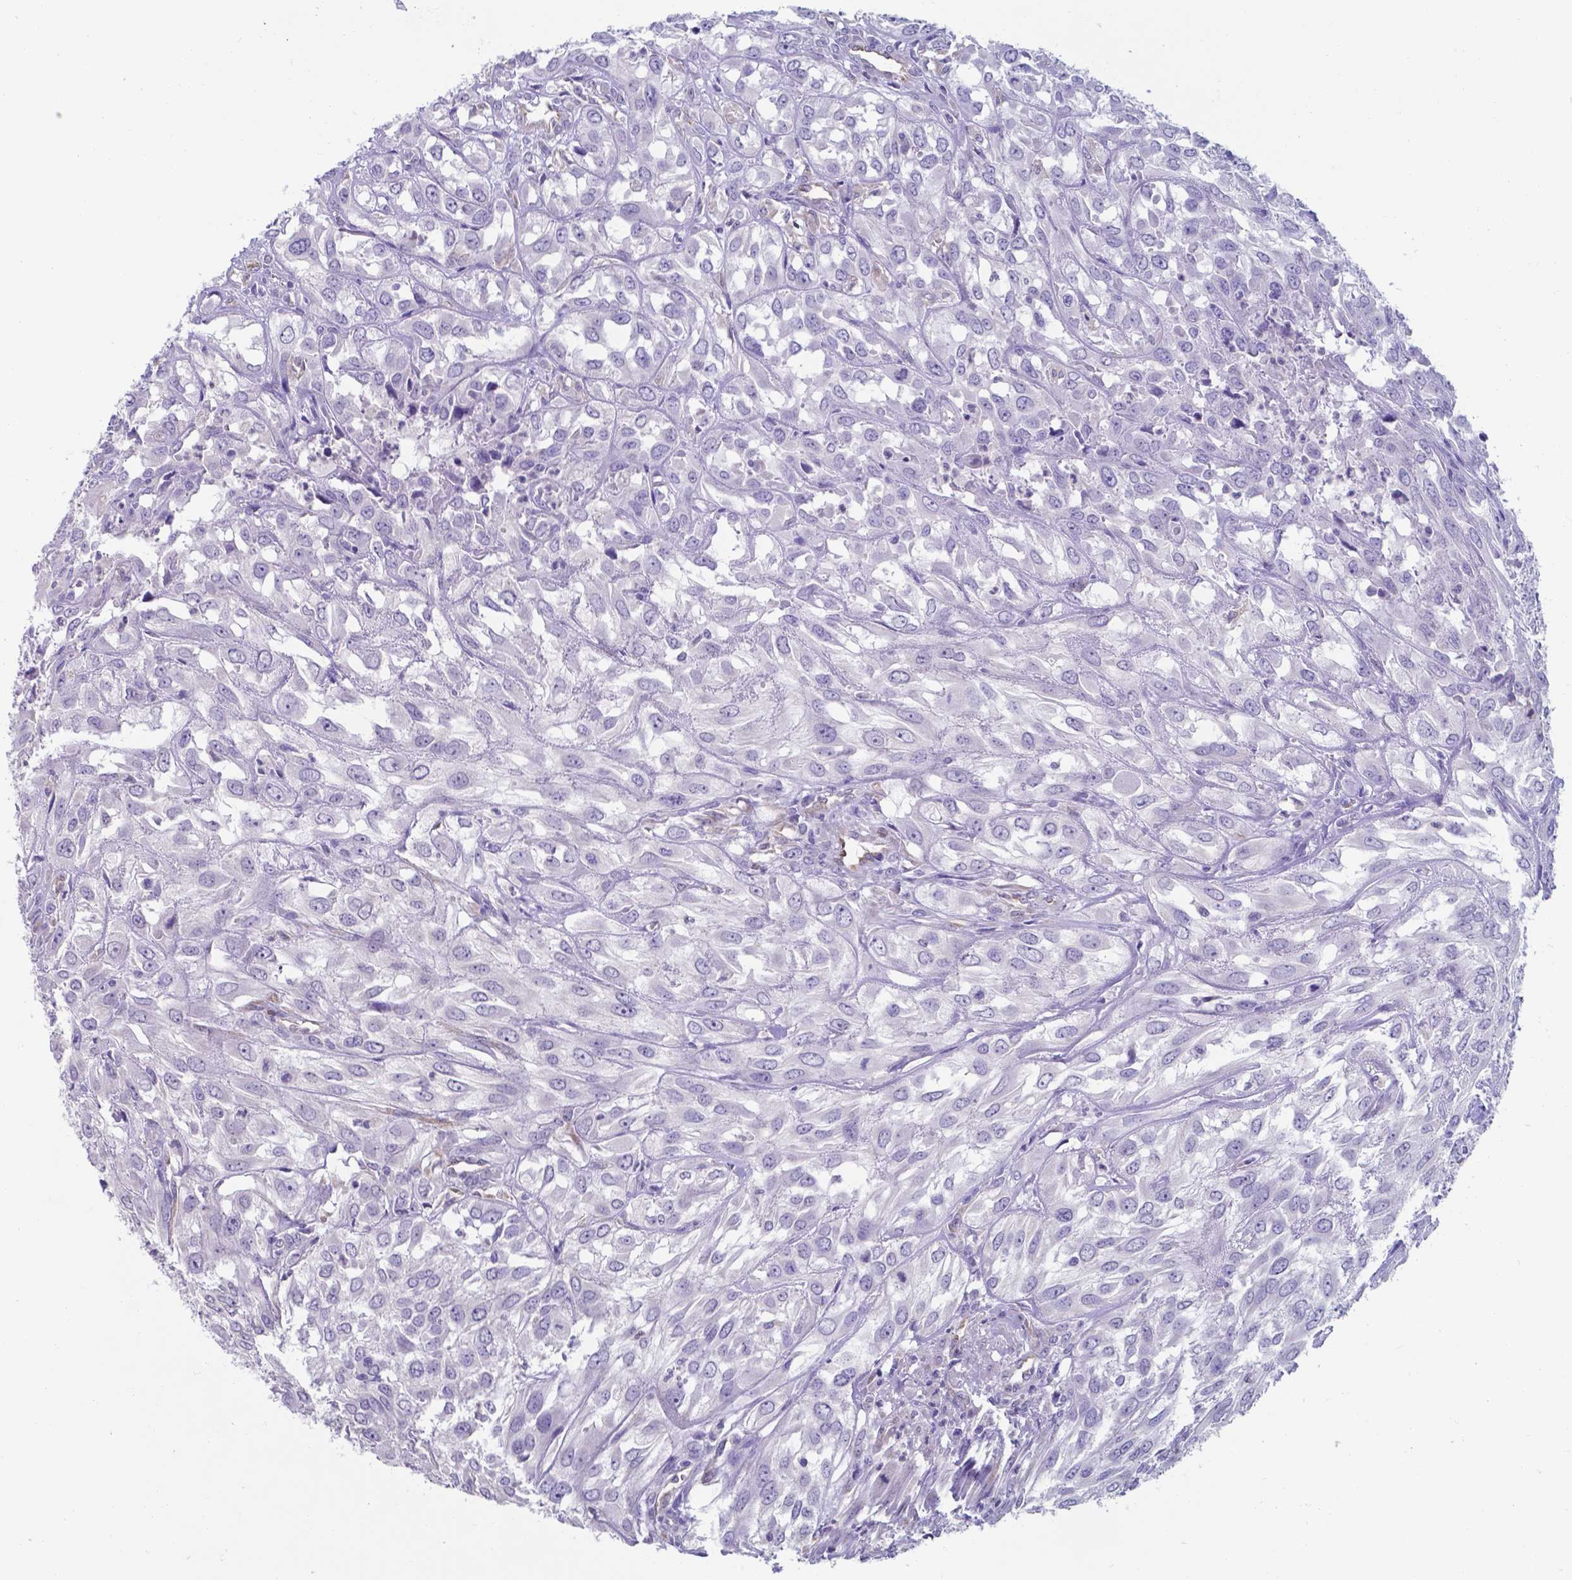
{"staining": {"intensity": "negative", "quantity": "none", "location": "none"}, "tissue": "urothelial cancer", "cell_type": "Tumor cells", "image_type": "cancer", "snomed": [{"axis": "morphology", "description": "Urothelial carcinoma, High grade"}, {"axis": "topography", "description": "Urinary bladder"}], "caption": "High power microscopy image of an IHC image of high-grade urothelial carcinoma, revealing no significant staining in tumor cells. (DAB (3,3'-diaminobenzidine) immunohistochemistry (IHC) visualized using brightfield microscopy, high magnification).", "gene": "UBE2J1", "patient": {"sex": "male", "age": 67}}